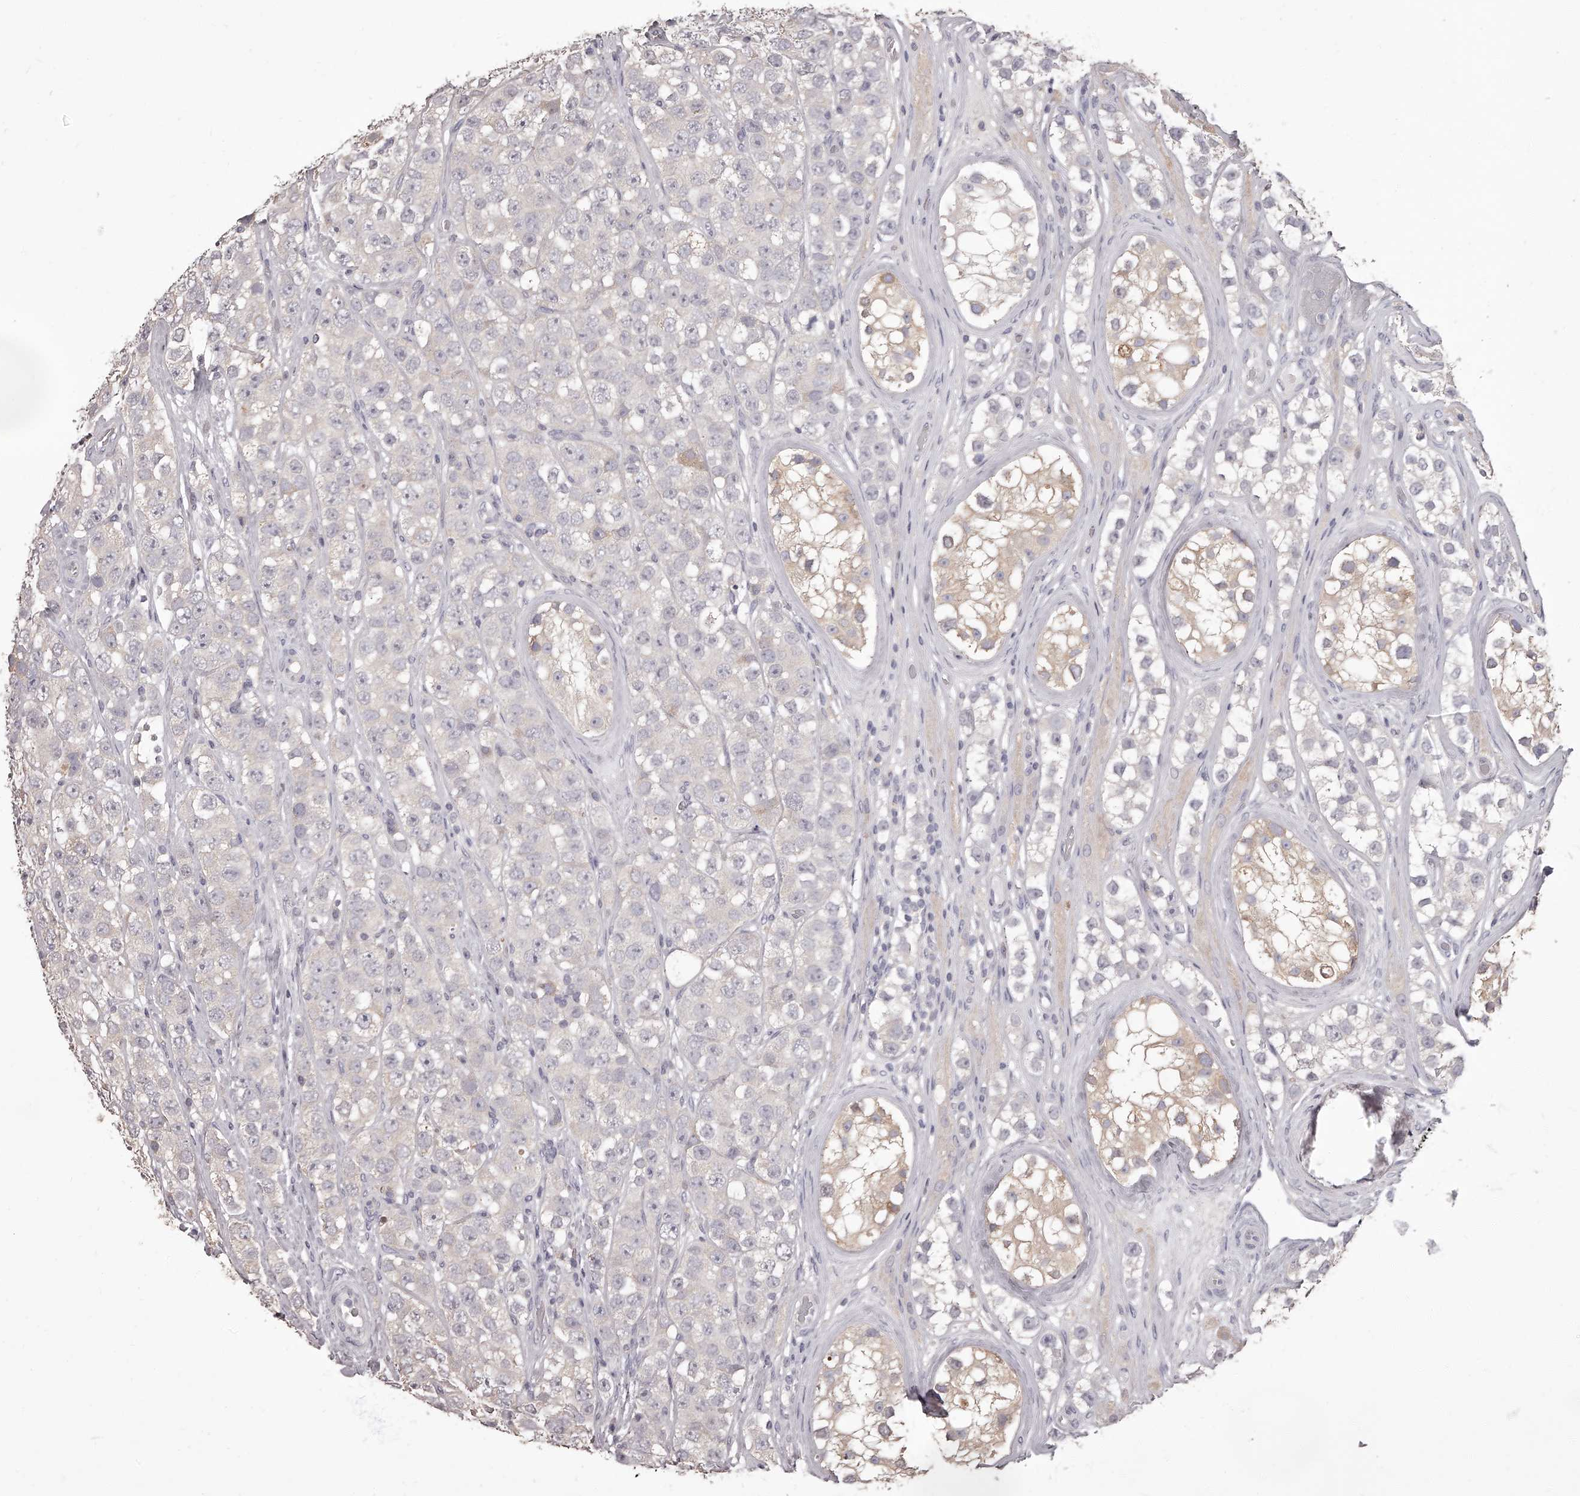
{"staining": {"intensity": "negative", "quantity": "none", "location": "none"}, "tissue": "testis cancer", "cell_type": "Tumor cells", "image_type": "cancer", "snomed": [{"axis": "morphology", "description": "Seminoma, NOS"}, {"axis": "topography", "description": "Testis"}], "caption": "IHC histopathology image of neoplastic tissue: human seminoma (testis) stained with DAB (3,3'-diaminobenzidine) displays no significant protein expression in tumor cells.", "gene": "APEH", "patient": {"sex": "male", "age": 28}}